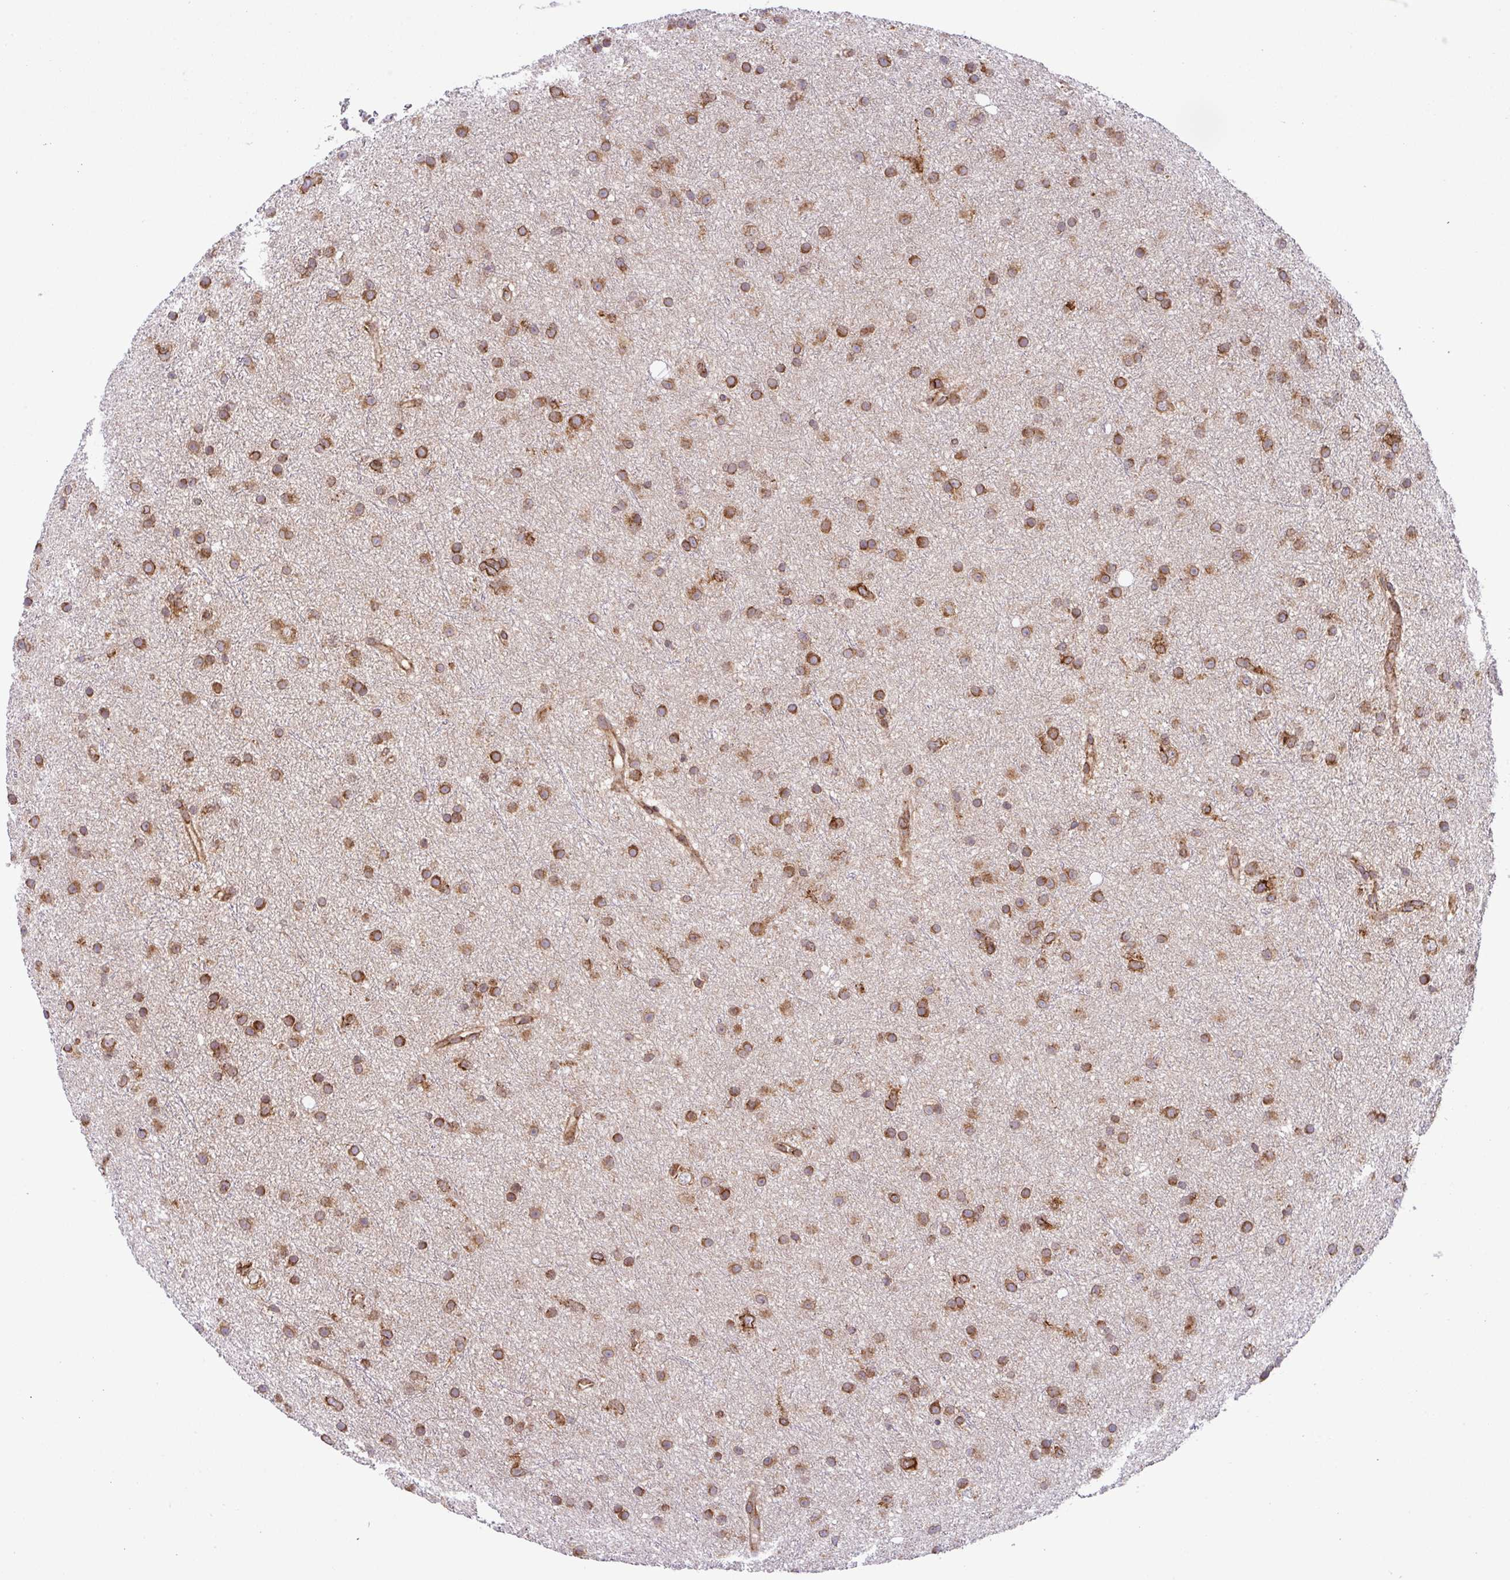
{"staining": {"intensity": "strong", "quantity": ">75%", "location": "cytoplasmic/membranous"}, "tissue": "glioma", "cell_type": "Tumor cells", "image_type": "cancer", "snomed": [{"axis": "morphology", "description": "Glioma, malignant, Low grade"}, {"axis": "topography", "description": "Cerebral cortex"}], "caption": "Immunohistochemical staining of glioma shows high levels of strong cytoplasmic/membranous protein expression in about >75% of tumor cells.", "gene": "SLC39A7", "patient": {"sex": "female", "age": 39}}